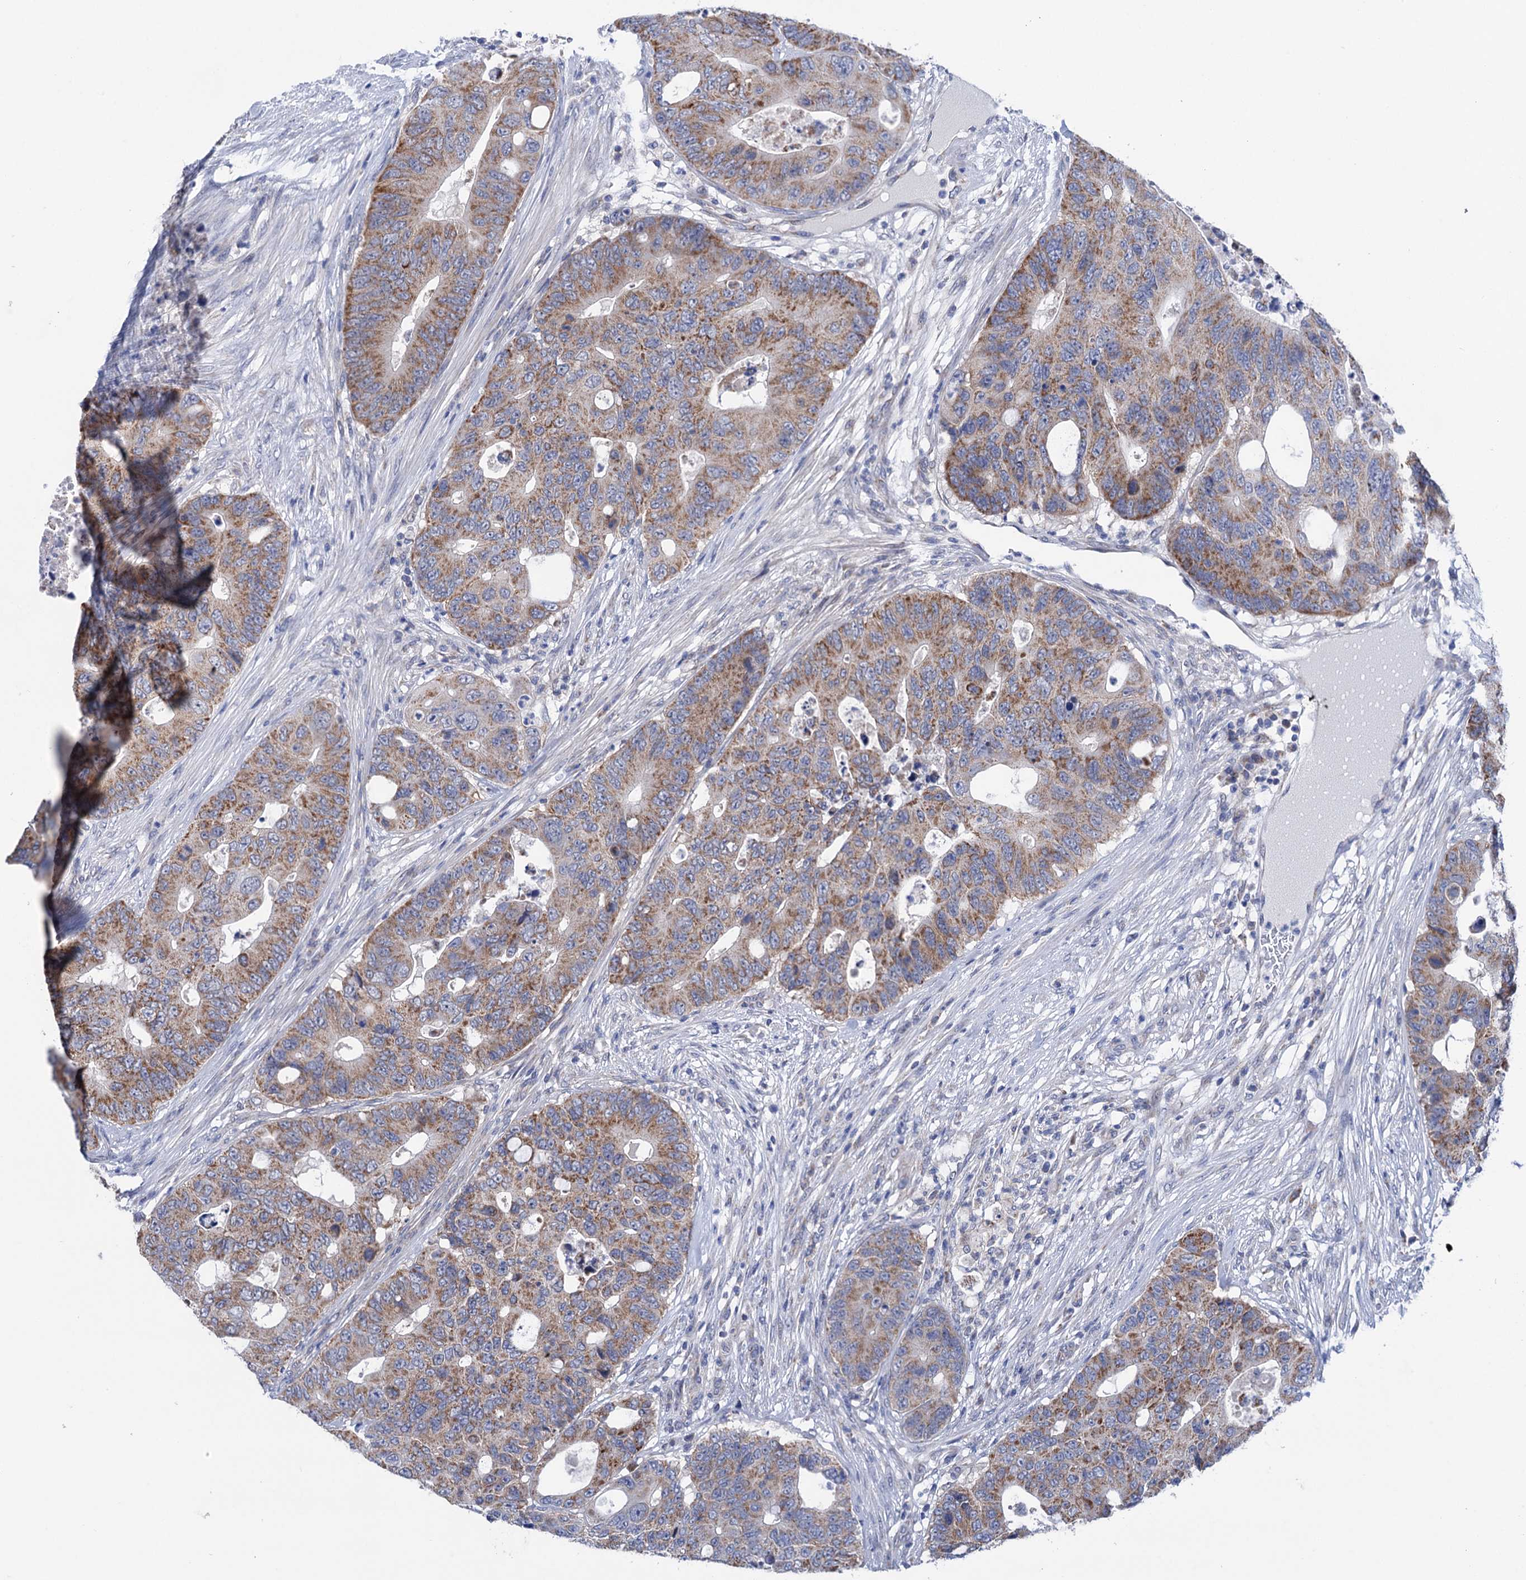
{"staining": {"intensity": "moderate", "quantity": ">75%", "location": "cytoplasmic/membranous"}, "tissue": "colorectal cancer", "cell_type": "Tumor cells", "image_type": "cancer", "snomed": [{"axis": "morphology", "description": "Adenocarcinoma, NOS"}, {"axis": "topography", "description": "Colon"}], "caption": "A micrograph showing moderate cytoplasmic/membranous expression in about >75% of tumor cells in colorectal adenocarcinoma, as visualized by brown immunohistochemical staining.", "gene": "SUCLA2", "patient": {"sex": "male", "age": 71}}